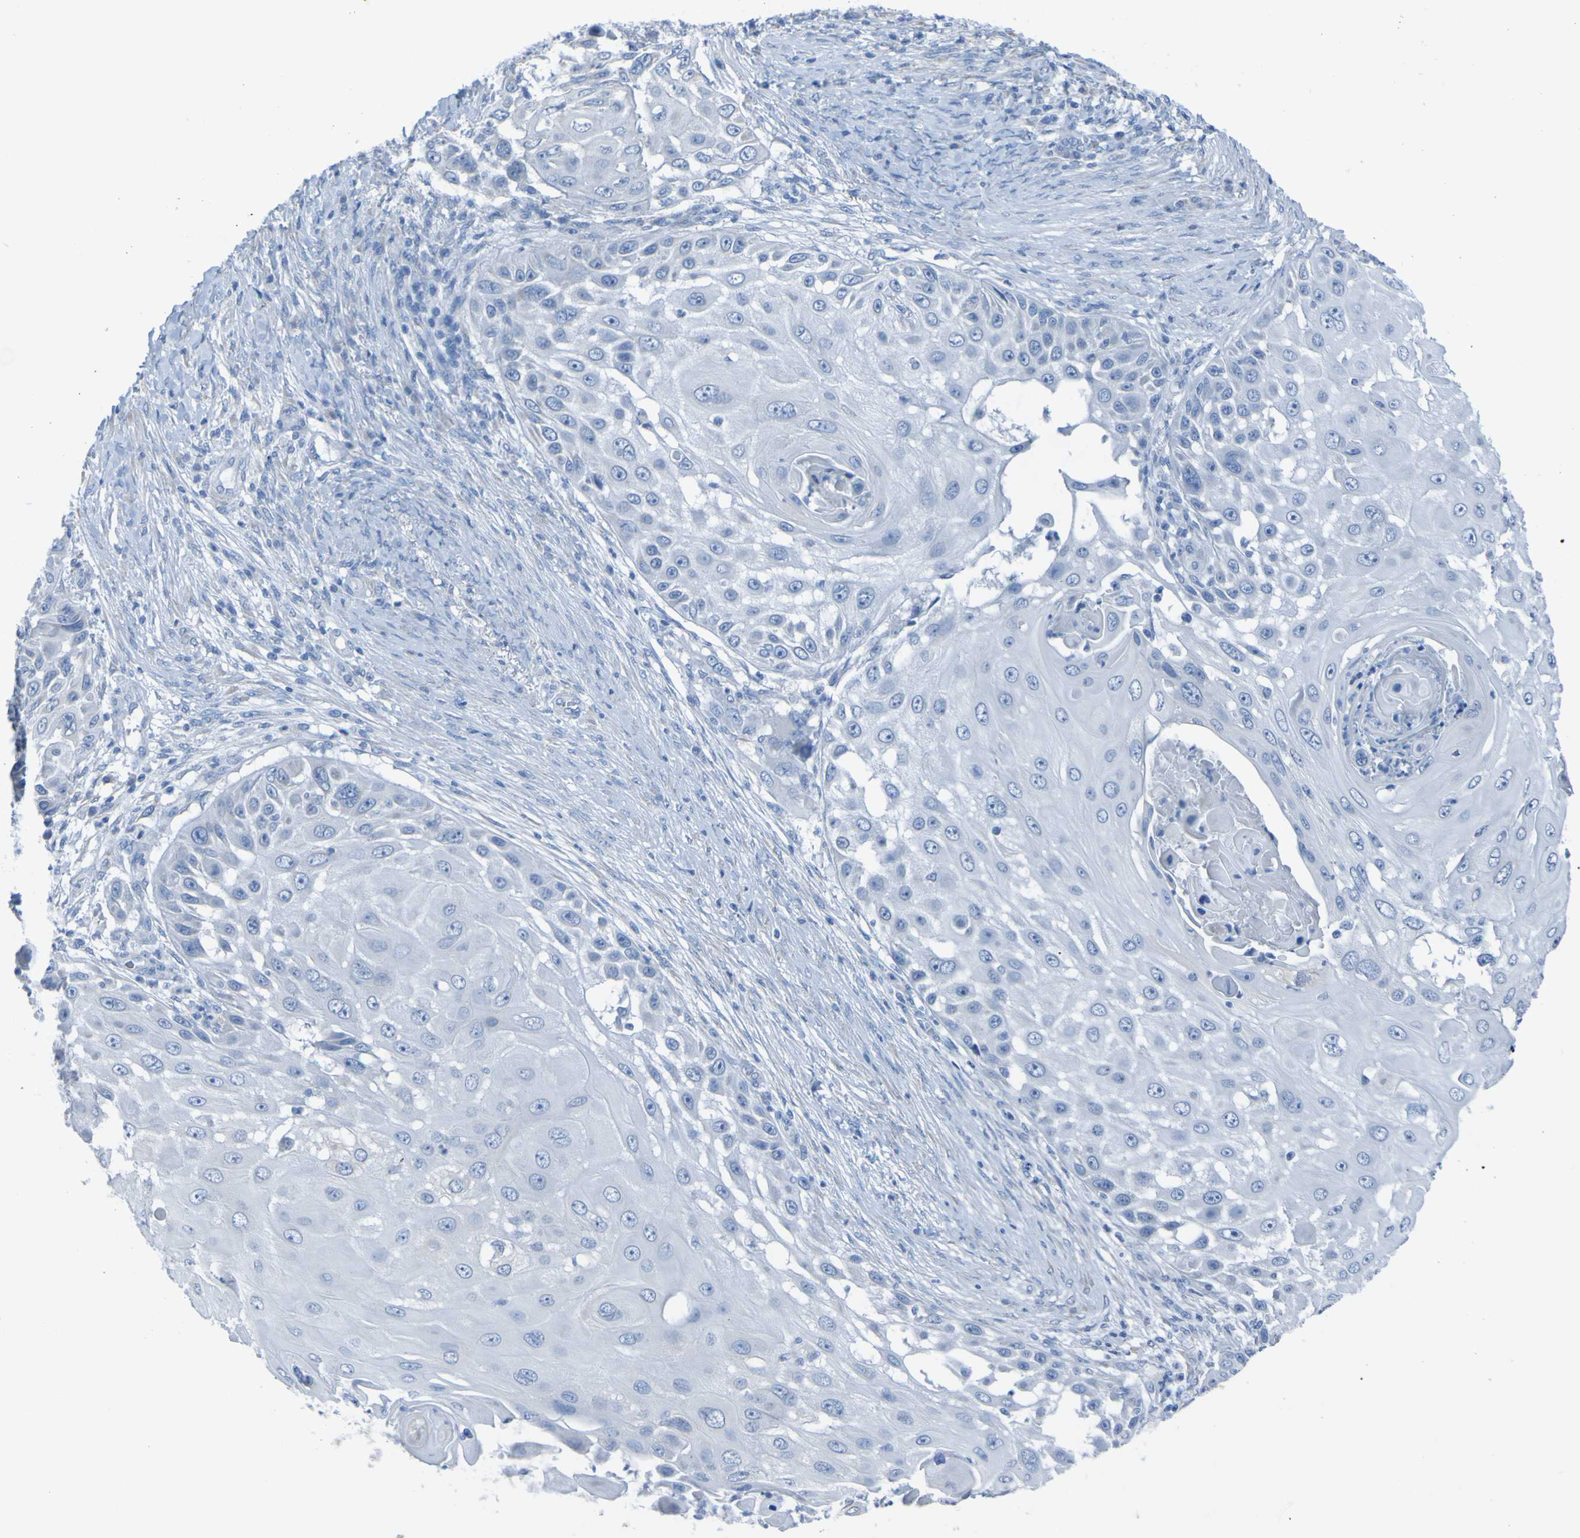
{"staining": {"intensity": "negative", "quantity": "none", "location": "none"}, "tissue": "skin cancer", "cell_type": "Tumor cells", "image_type": "cancer", "snomed": [{"axis": "morphology", "description": "Squamous cell carcinoma, NOS"}, {"axis": "topography", "description": "Skin"}], "caption": "Tumor cells show no significant expression in skin cancer (squamous cell carcinoma).", "gene": "ACMSD", "patient": {"sex": "female", "age": 44}}